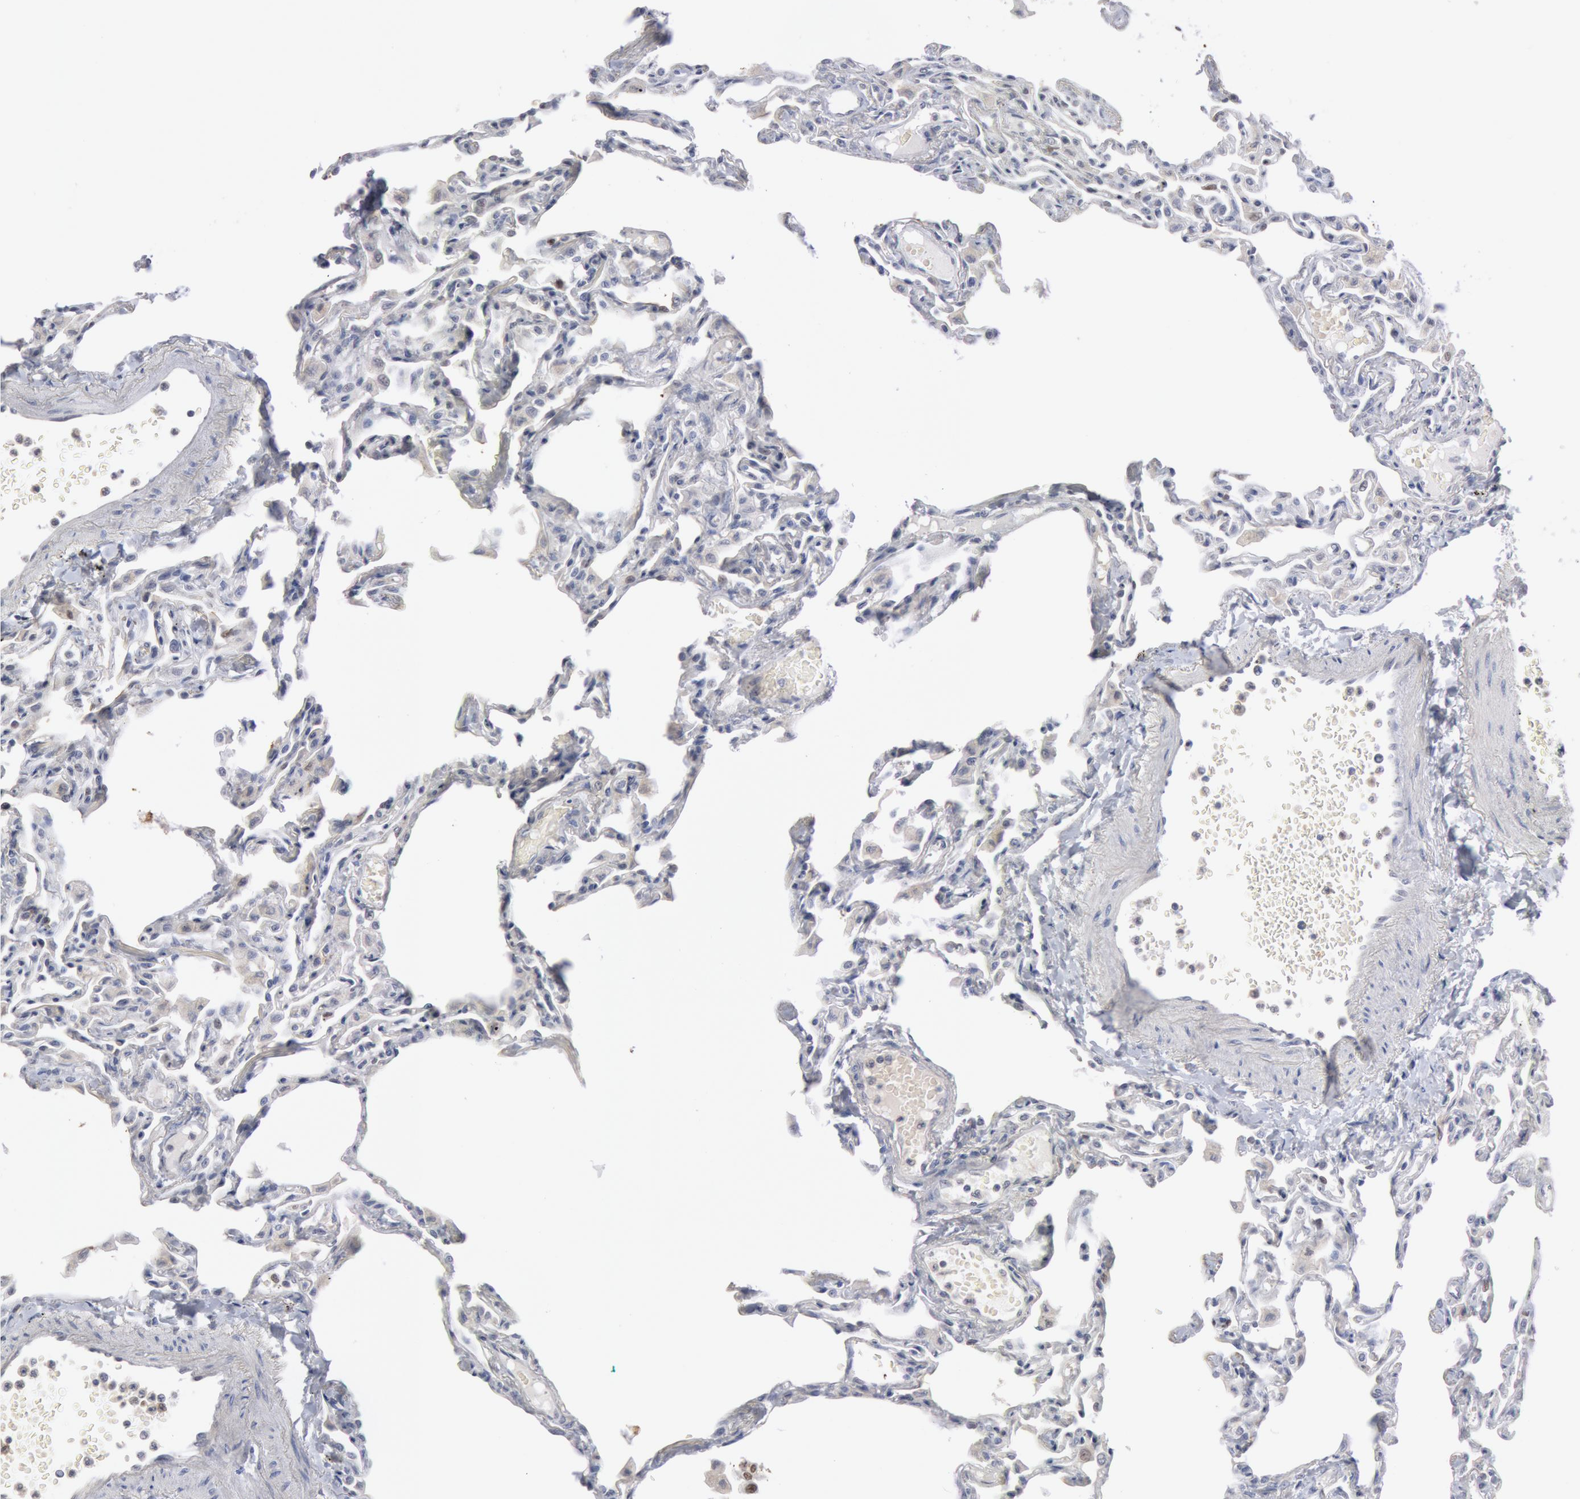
{"staining": {"intensity": "weak", "quantity": "<25%", "location": "none"}, "tissue": "lung", "cell_type": "Alveolar cells", "image_type": "normal", "snomed": [{"axis": "morphology", "description": "Normal tissue, NOS"}, {"axis": "topography", "description": "Lung"}], "caption": "Immunohistochemistry histopathology image of unremarkable lung: lung stained with DAB (3,3'-diaminobenzidine) displays no significant protein positivity in alveolar cells.", "gene": "WDHD1", "patient": {"sex": "female", "age": 49}}